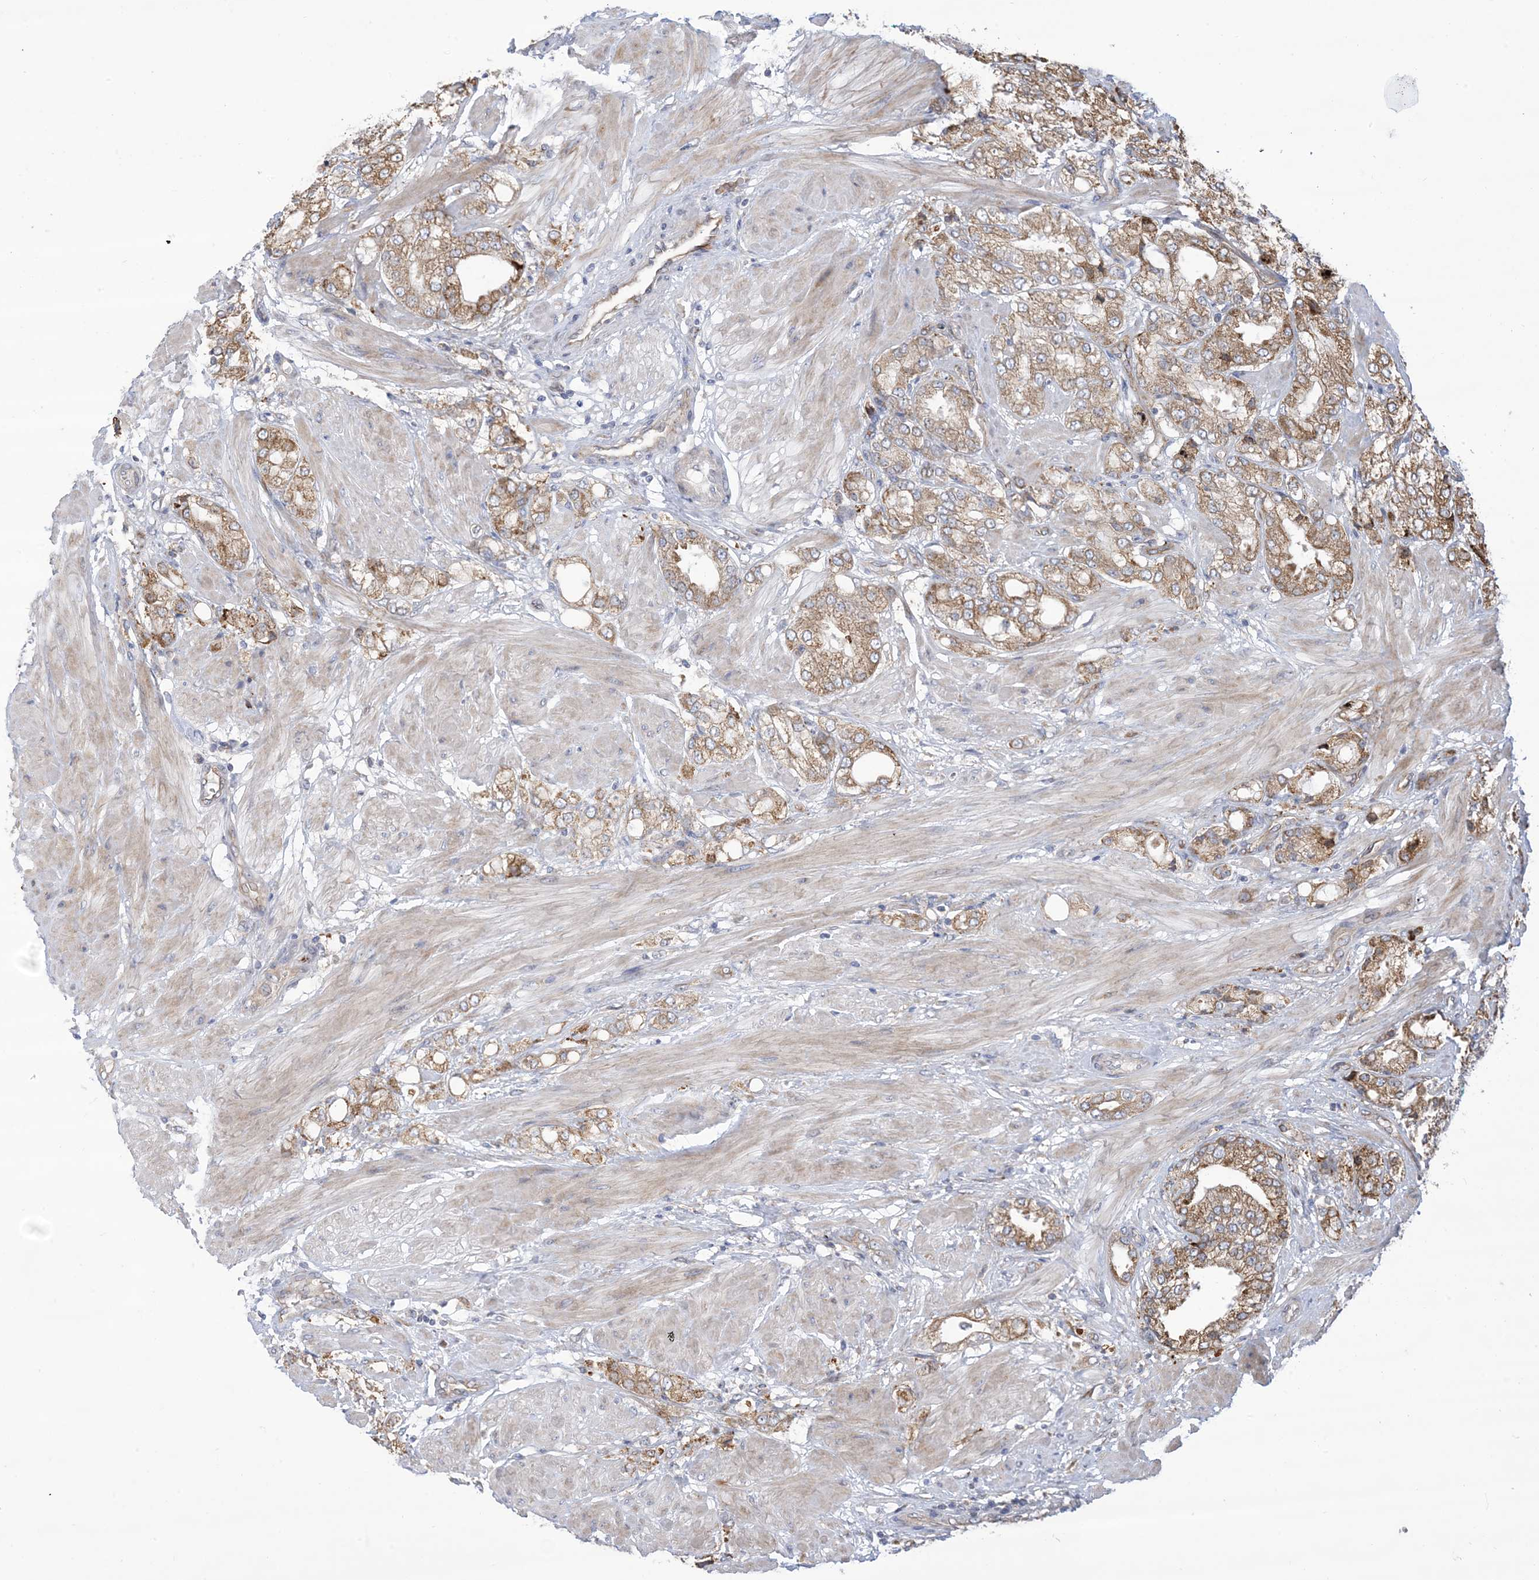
{"staining": {"intensity": "moderate", "quantity": "25%-75%", "location": "cytoplasmic/membranous"}, "tissue": "prostate cancer", "cell_type": "Tumor cells", "image_type": "cancer", "snomed": [{"axis": "morphology", "description": "Adenocarcinoma, High grade"}, {"axis": "topography", "description": "Prostate"}], "caption": "DAB immunohistochemical staining of human prostate cancer (adenocarcinoma (high-grade)) exhibits moderate cytoplasmic/membranous protein staining in about 25%-75% of tumor cells.", "gene": "CLEC16A", "patient": {"sex": "male", "age": 50}}